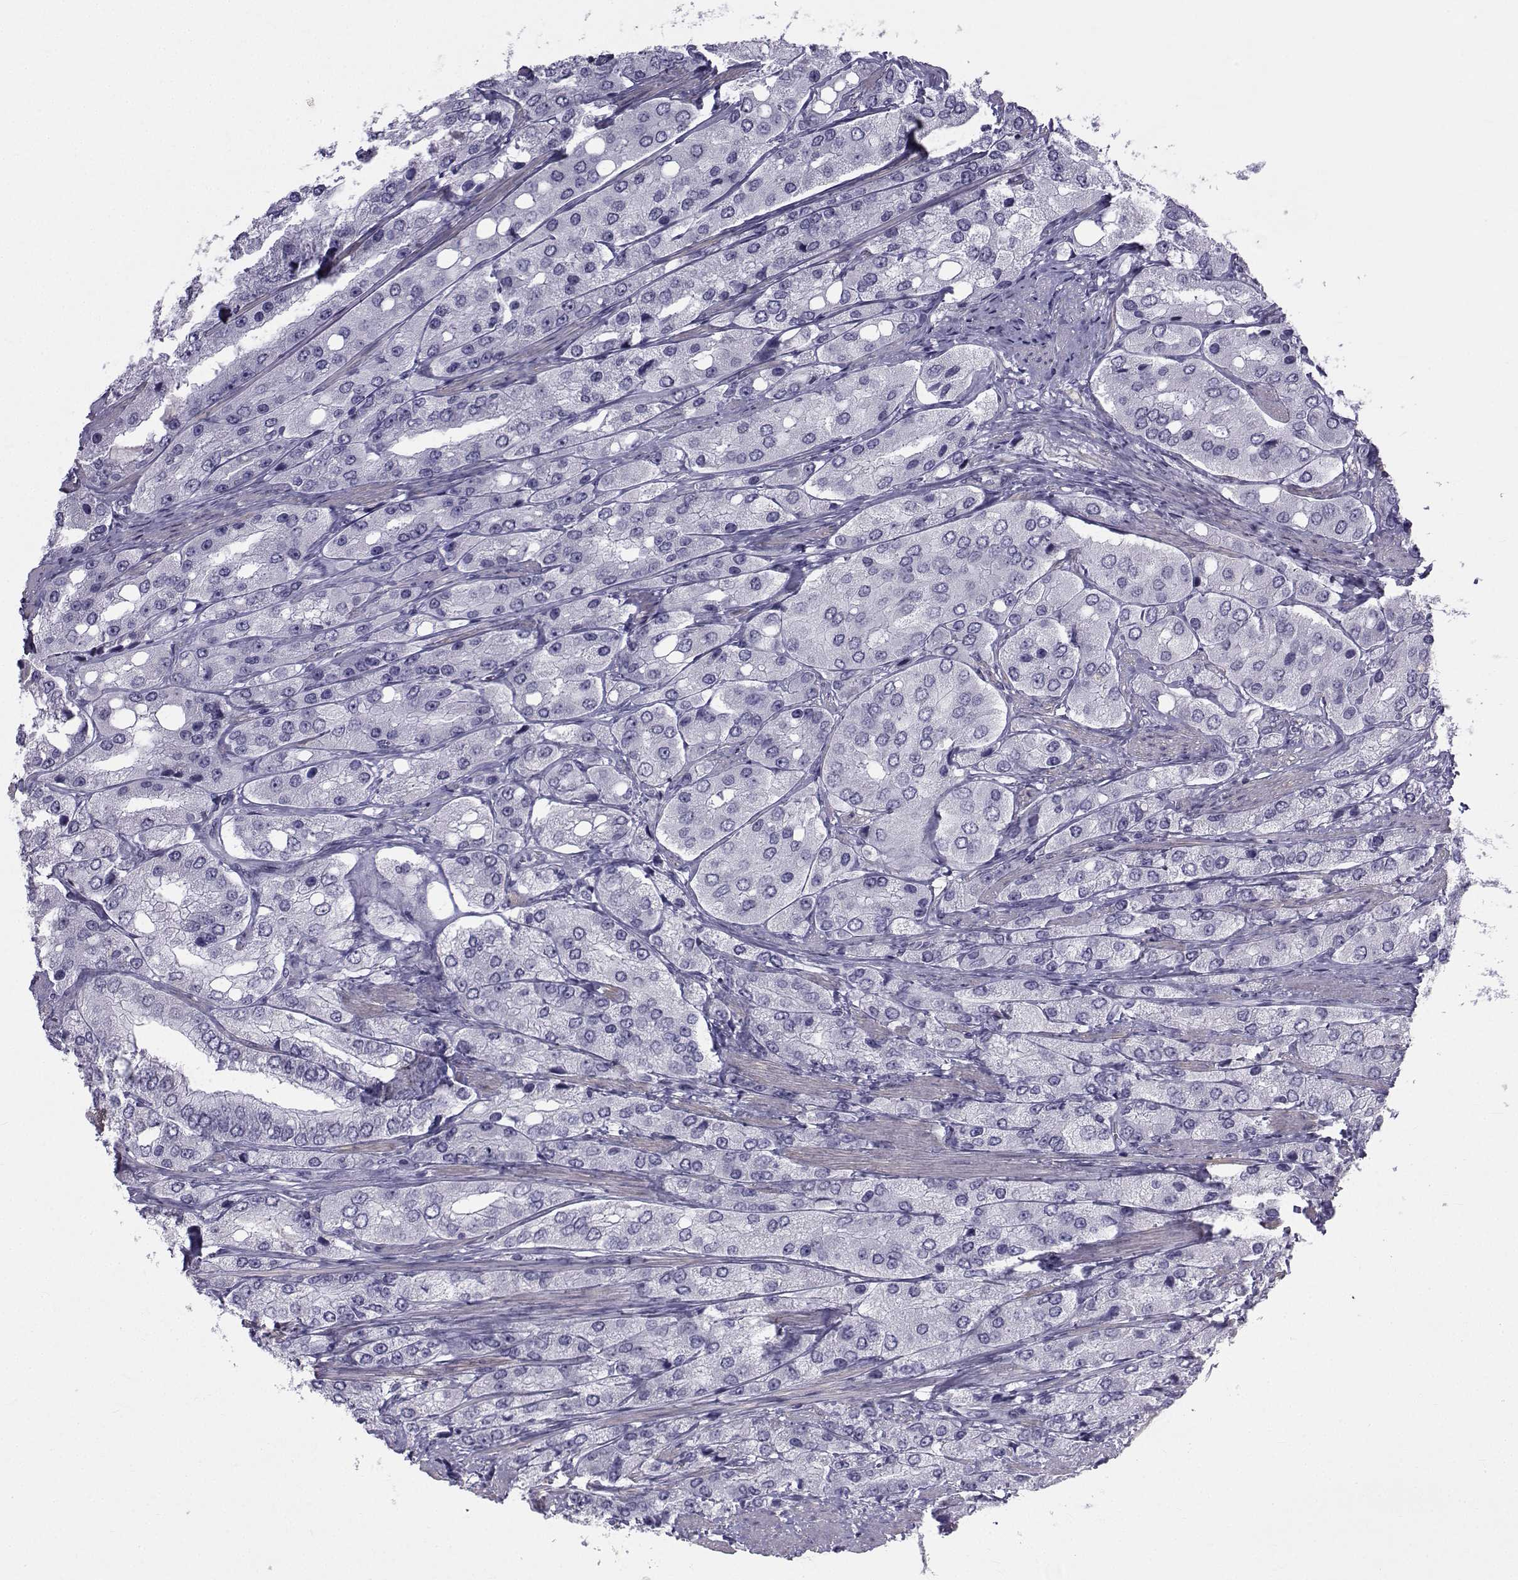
{"staining": {"intensity": "negative", "quantity": "none", "location": "none"}, "tissue": "prostate cancer", "cell_type": "Tumor cells", "image_type": "cancer", "snomed": [{"axis": "morphology", "description": "Adenocarcinoma, Low grade"}, {"axis": "topography", "description": "Prostate"}], "caption": "Immunohistochemical staining of human low-grade adenocarcinoma (prostate) reveals no significant expression in tumor cells.", "gene": "SPANXD", "patient": {"sex": "male", "age": 69}}